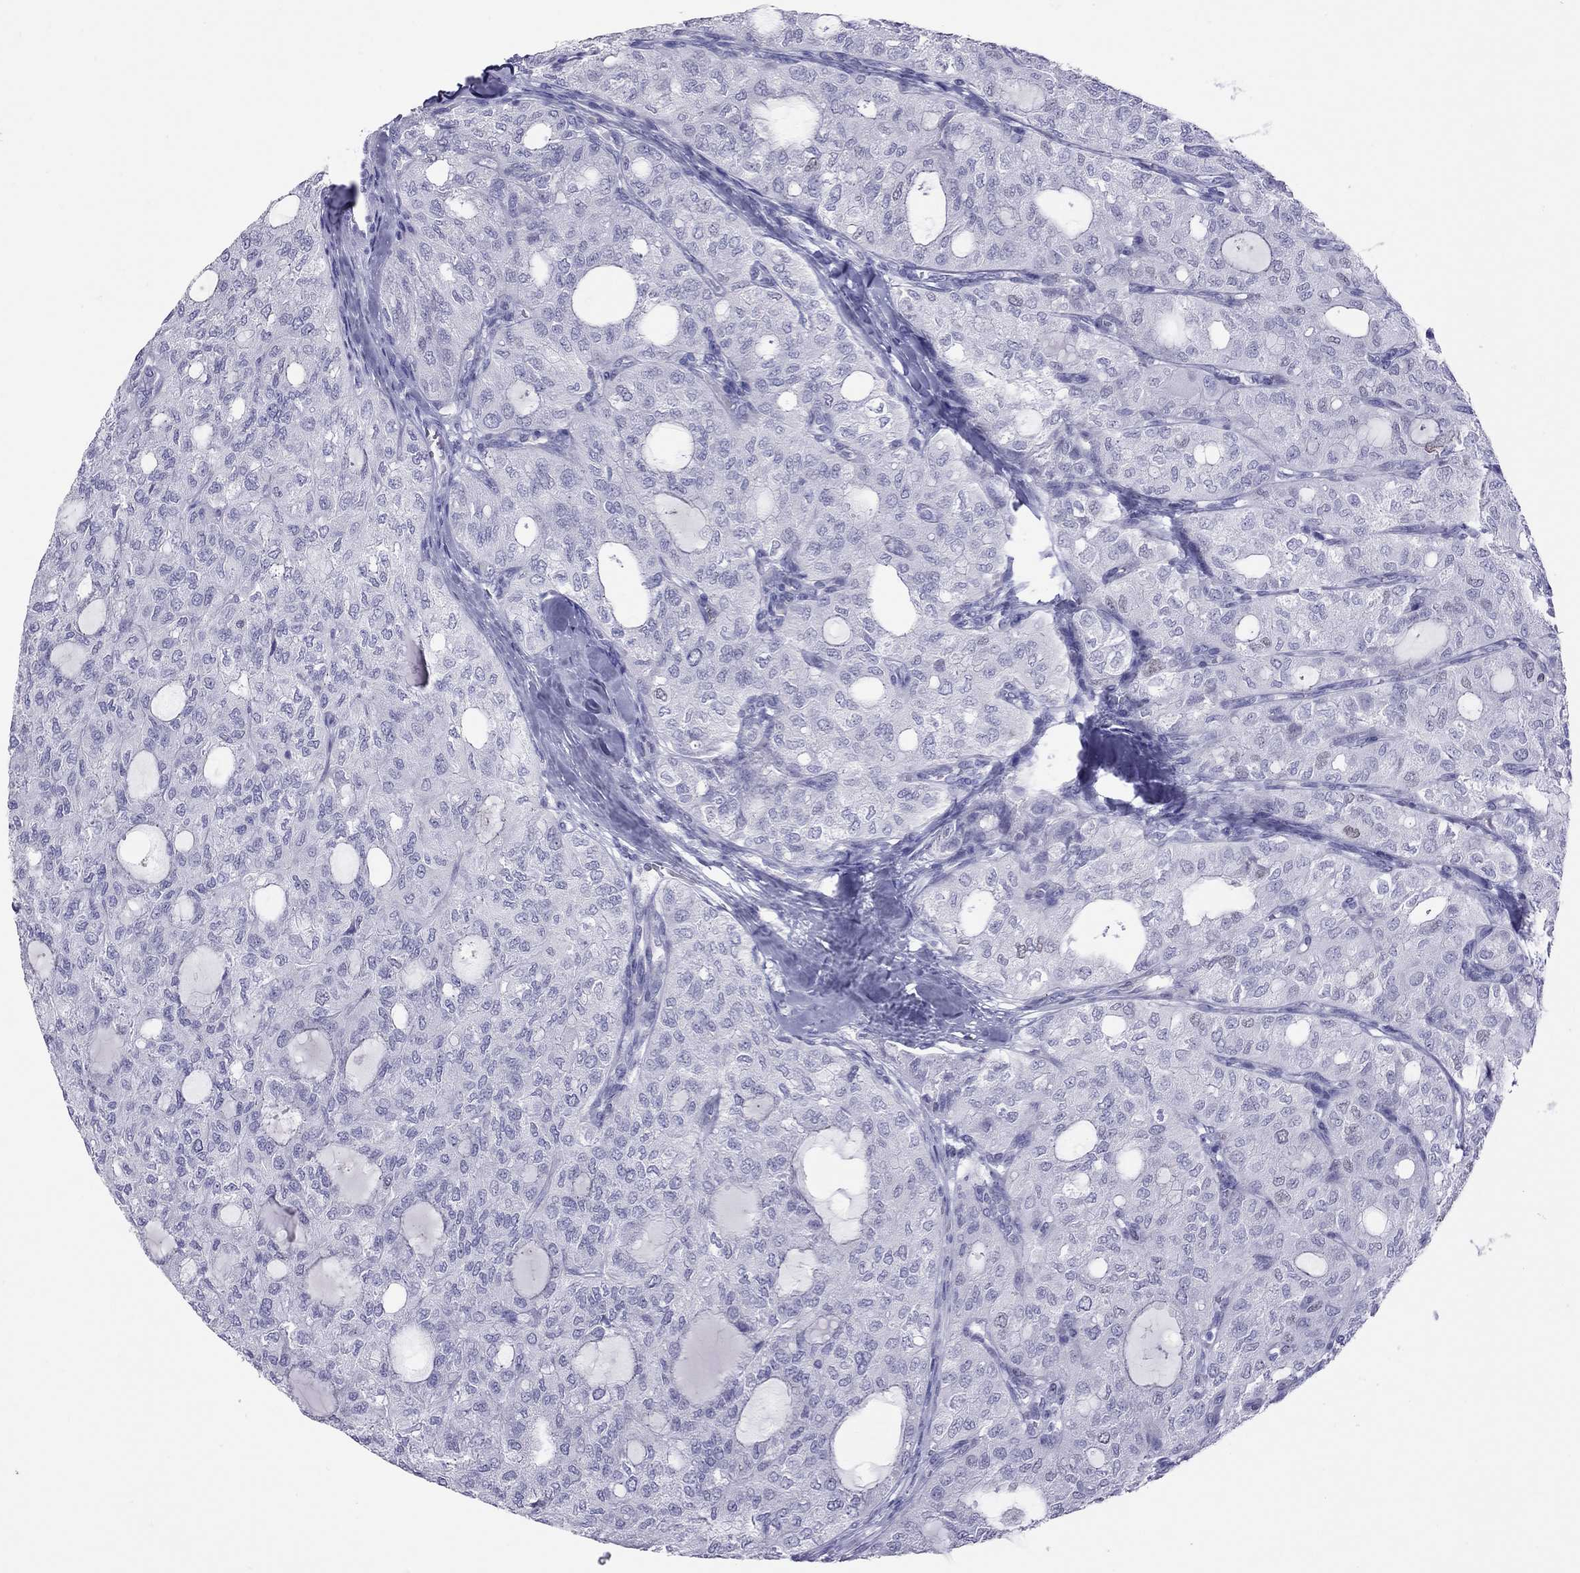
{"staining": {"intensity": "negative", "quantity": "none", "location": "none"}, "tissue": "thyroid cancer", "cell_type": "Tumor cells", "image_type": "cancer", "snomed": [{"axis": "morphology", "description": "Follicular adenoma carcinoma, NOS"}, {"axis": "topography", "description": "Thyroid gland"}], "caption": "Immunohistochemistry (IHC) image of human thyroid follicular adenoma carcinoma stained for a protein (brown), which exhibits no staining in tumor cells.", "gene": "STAG3", "patient": {"sex": "male", "age": 75}}